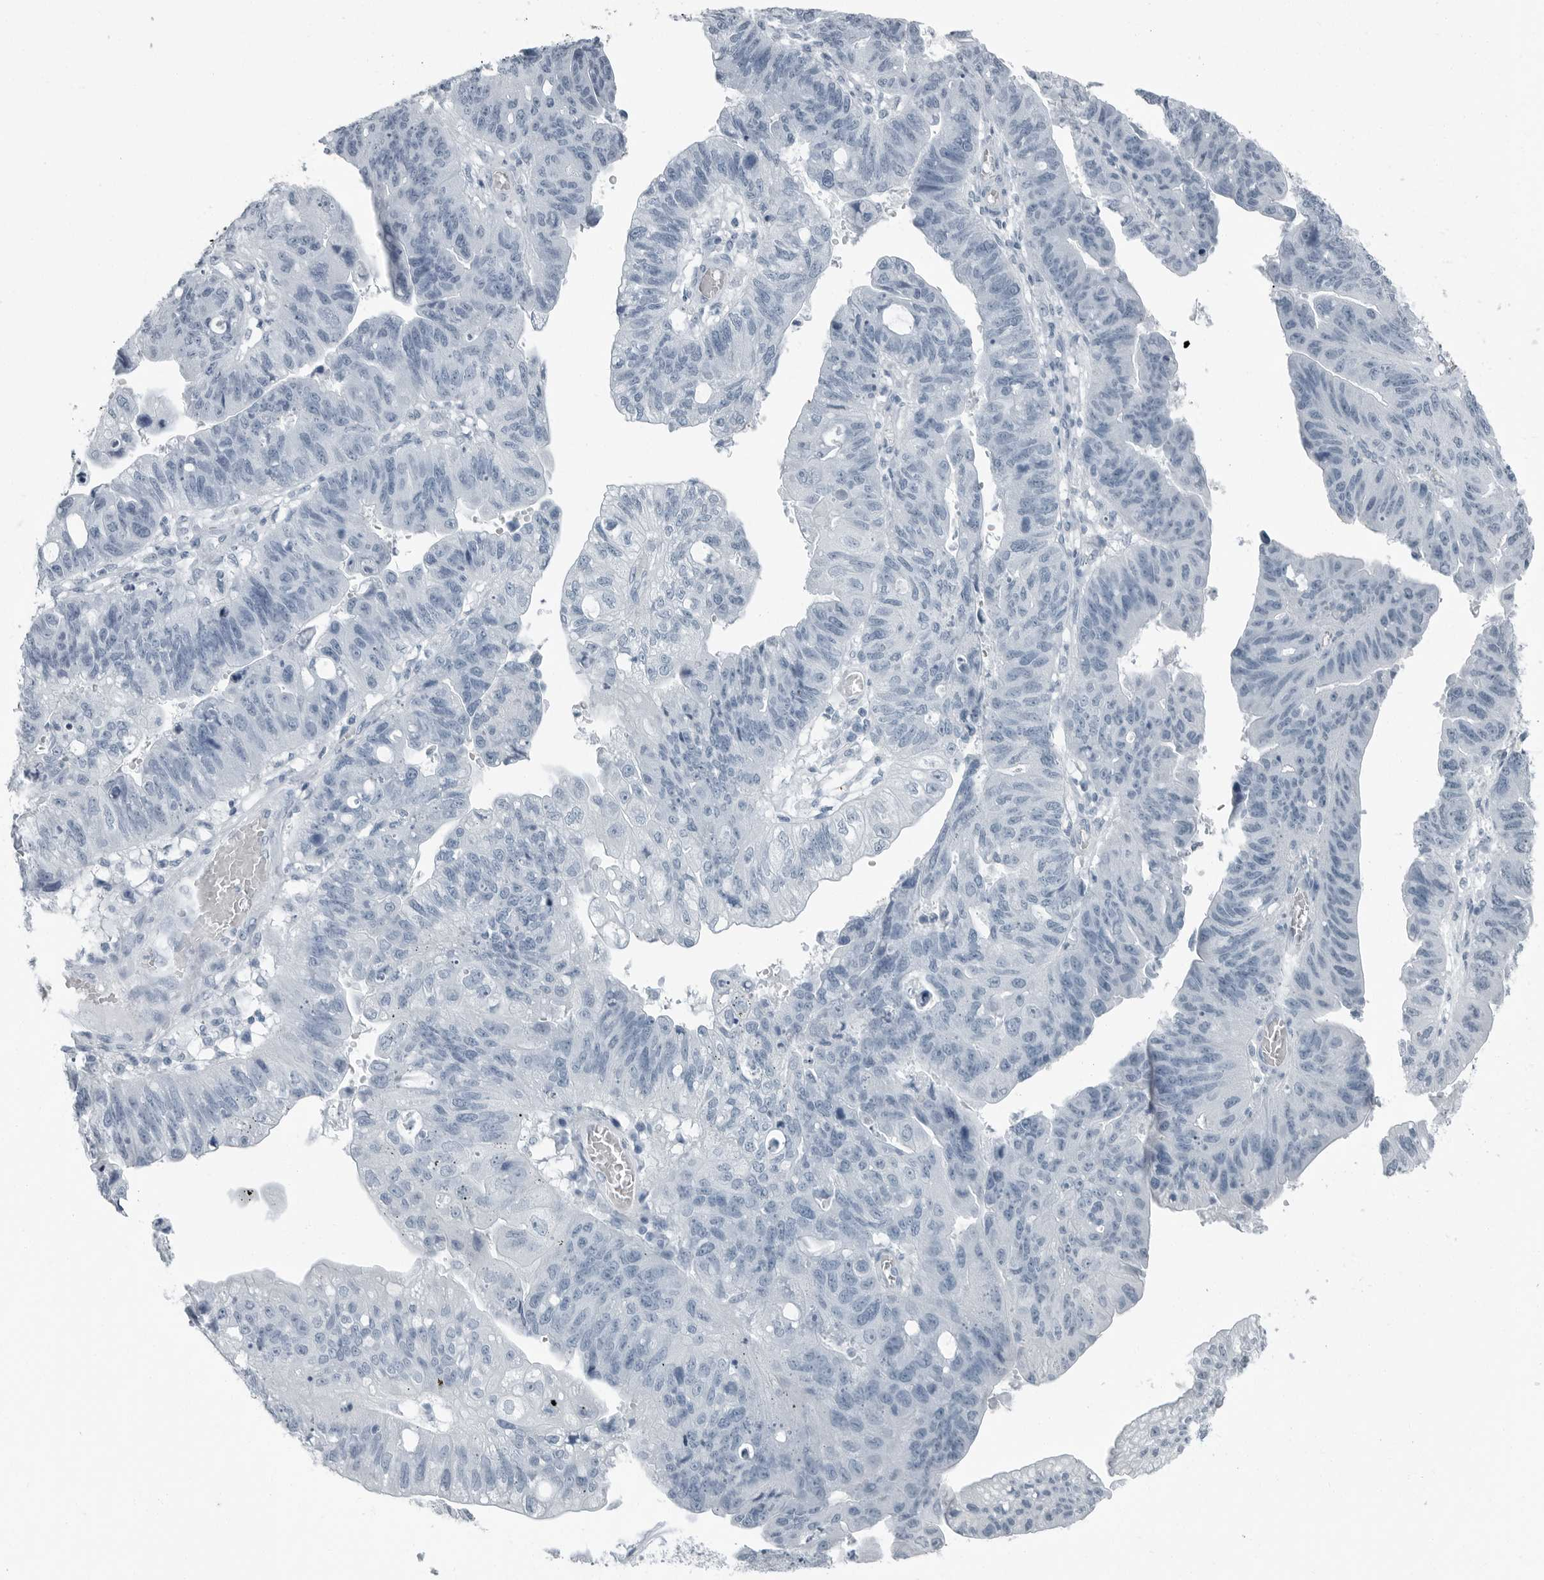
{"staining": {"intensity": "negative", "quantity": "none", "location": "none"}, "tissue": "stomach cancer", "cell_type": "Tumor cells", "image_type": "cancer", "snomed": [{"axis": "morphology", "description": "Adenocarcinoma, NOS"}, {"axis": "topography", "description": "Stomach"}], "caption": "Image shows no significant protein positivity in tumor cells of stomach adenocarcinoma. Brightfield microscopy of immunohistochemistry stained with DAB (brown) and hematoxylin (blue), captured at high magnification.", "gene": "FABP6", "patient": {"sex": "male", "age": 59}}